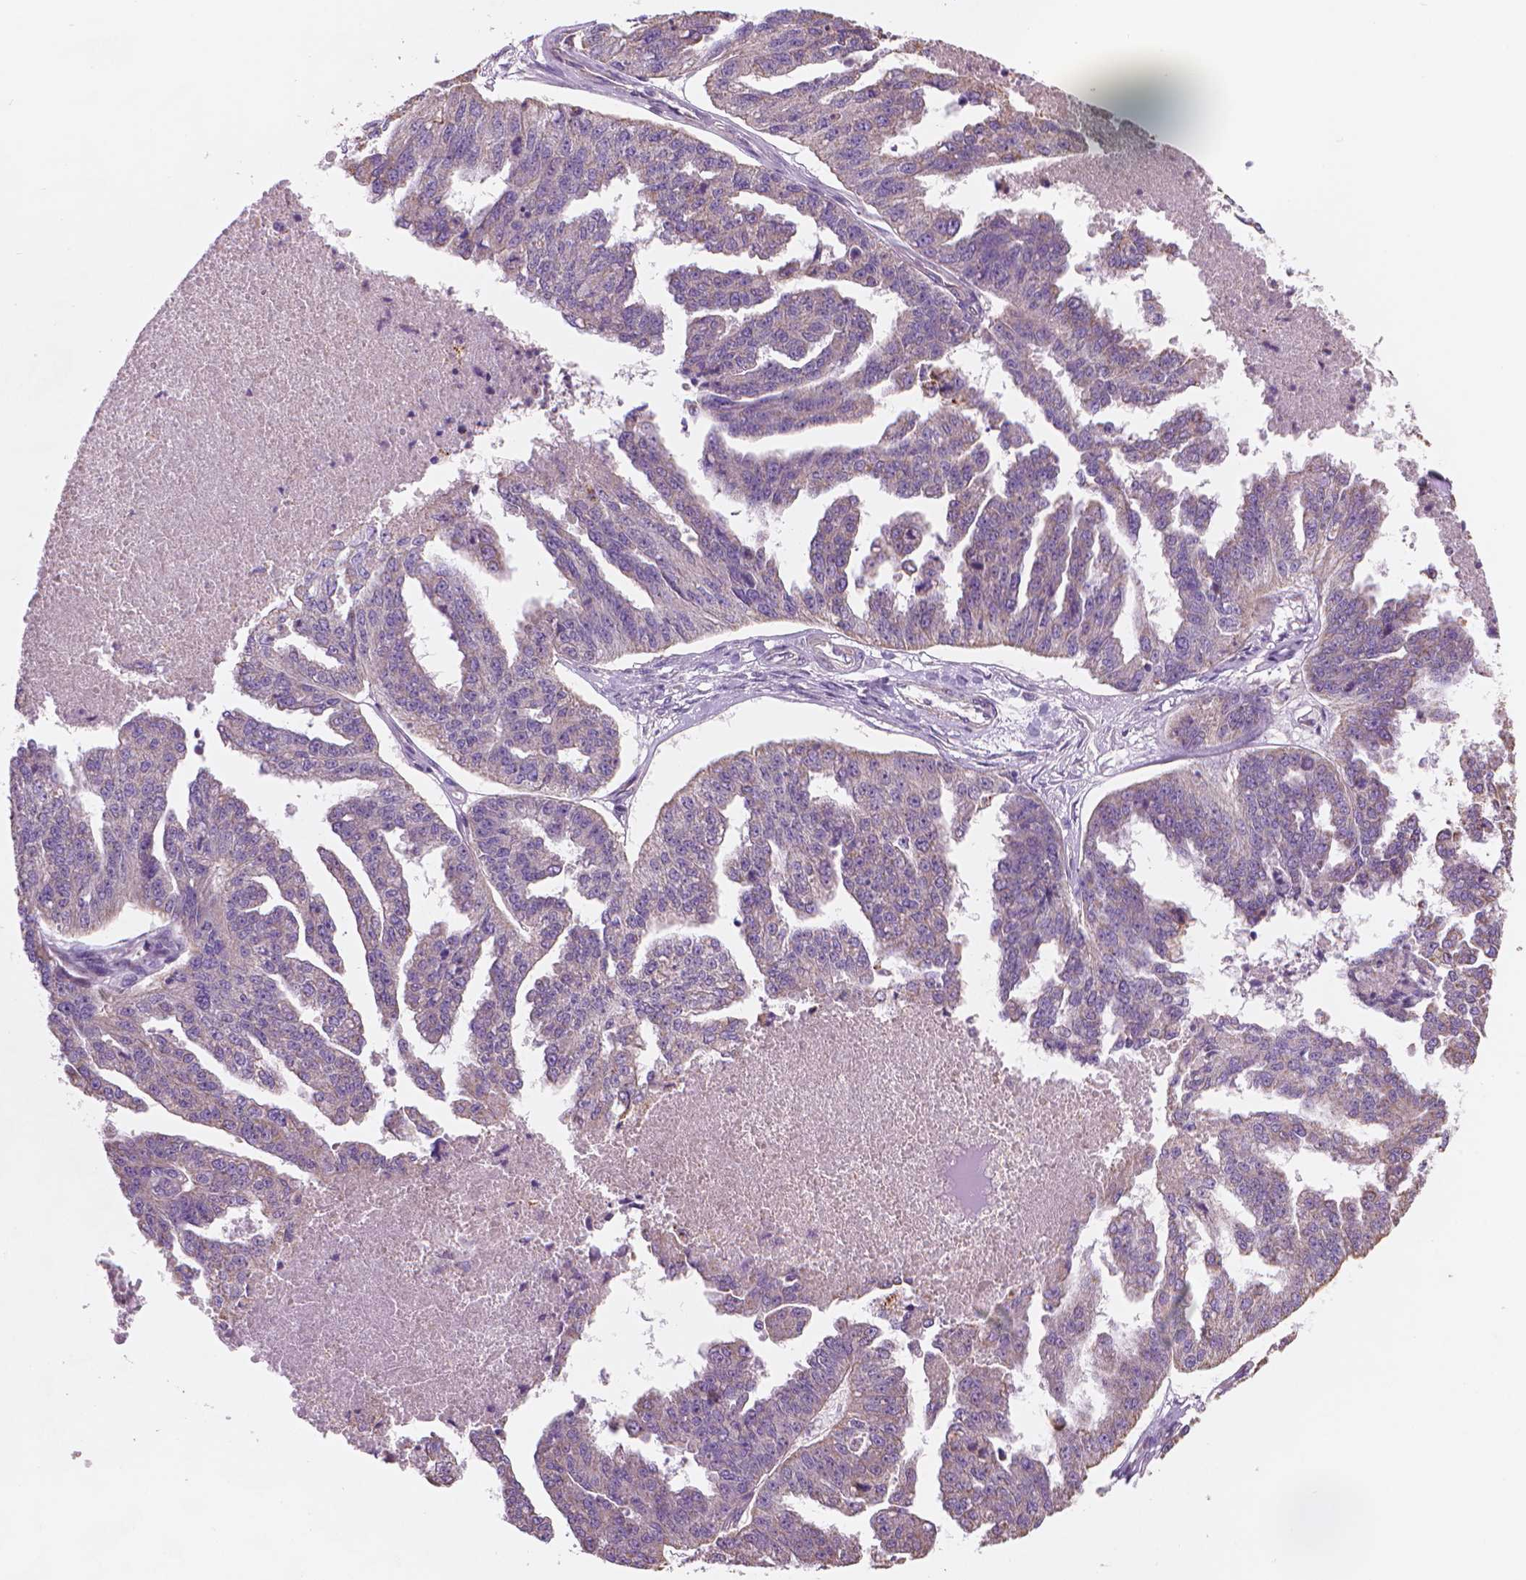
{"staining": {"intensity": "weak", "quantity": "25%-75%", "location": "cytoplasmic/membranous"}, "tissue": "ovarian cancer", "cell_type": "Tumor cells", "image_type": "cancer", "snomed": [{"axis": "morphology", "description": "Cystadenocarcinoma, serous, NOS"}, {"axis": "topography", "description": "Ovary"}], "caption": "Approximately 25%-75% of tumor cells in human ovarian serous cystadenocarcinoma reveal weak cytoplasmic/membranous protein staining as visualized by brown immunohistochemical staining.", "gene": "TTC29", "patient": {"sex": "female", "age": 58}}